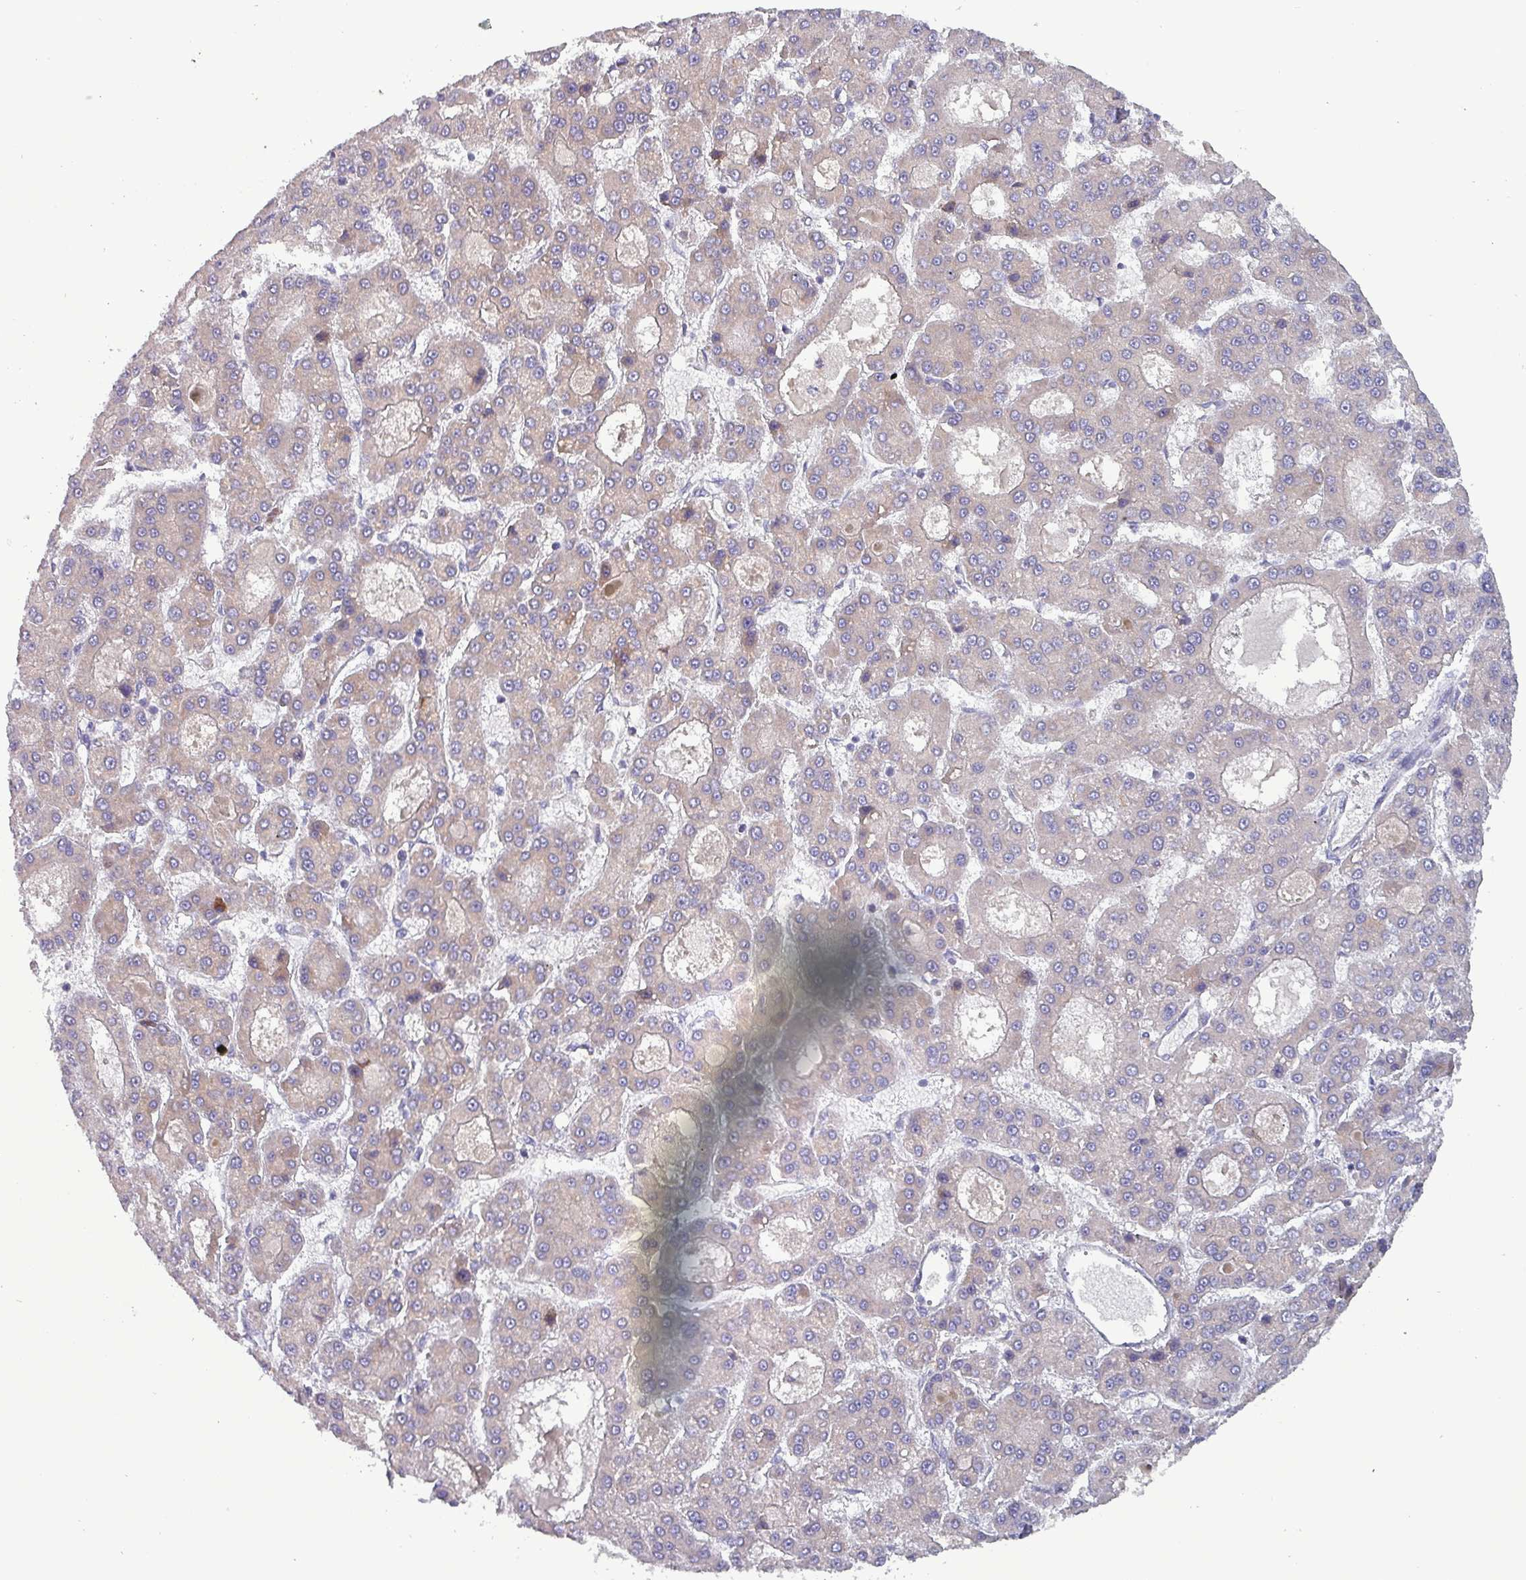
{"staining": {"intensity": "negative", "quantity": "none", "location": "none"}, "tissue": "liver cancer", "cell_type": "Tumor cells", "image_type": "cancer", "snomed": [{"axis": "morphology", "description": "Carcinoma, Hepatocellular, NOS"}, {"axis": "topography", "description": "Liver"}], "caption": "IHC photomicrograph of liver cancer (hepatocellular carcinoma) stained for a protein (brown), which exhibits no positivity in tumor cells.", "gene": "HSD3B7", "patient": {"sex": "male", "age": 70}}